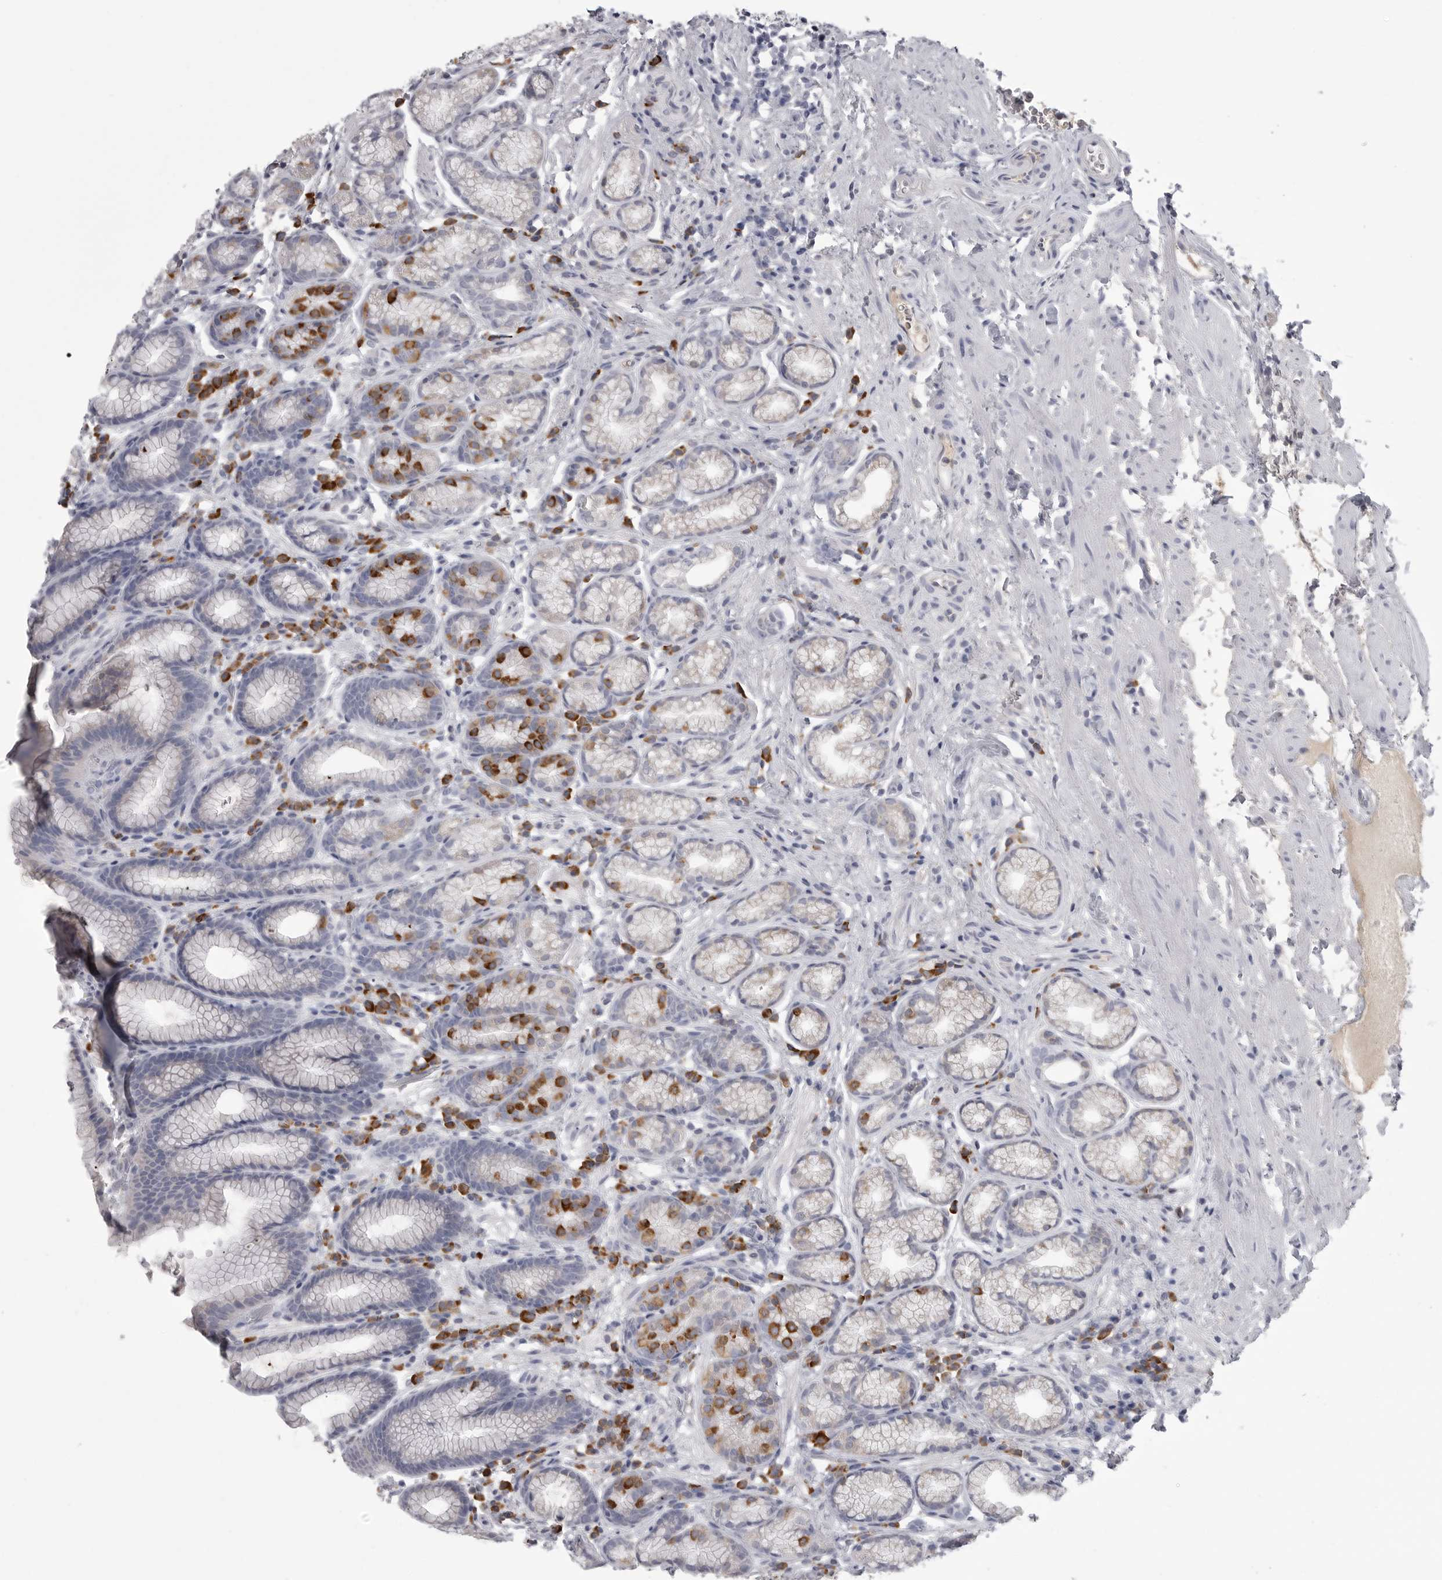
{"staining": {"intensity": "strong", "quantity": "25%-75%", "location": "cytoplasmic/membranous"}, "tissue": "stomach", "cell_type": "Glandular cells", "image_type": "normal", "snomed": [{"axis": "morphology", "description": "Normal tissue, NOS"}, {"axis": "topography", "description": "Stomach"}], "caption": "Immunohistochemical staining of benign stomach exhibits strong cytoplasmic/membranous protein staining in about 25%-75% of glandular cells.", "gene": "FKBP2", "patient": {"sex": "male", "age": 42}}